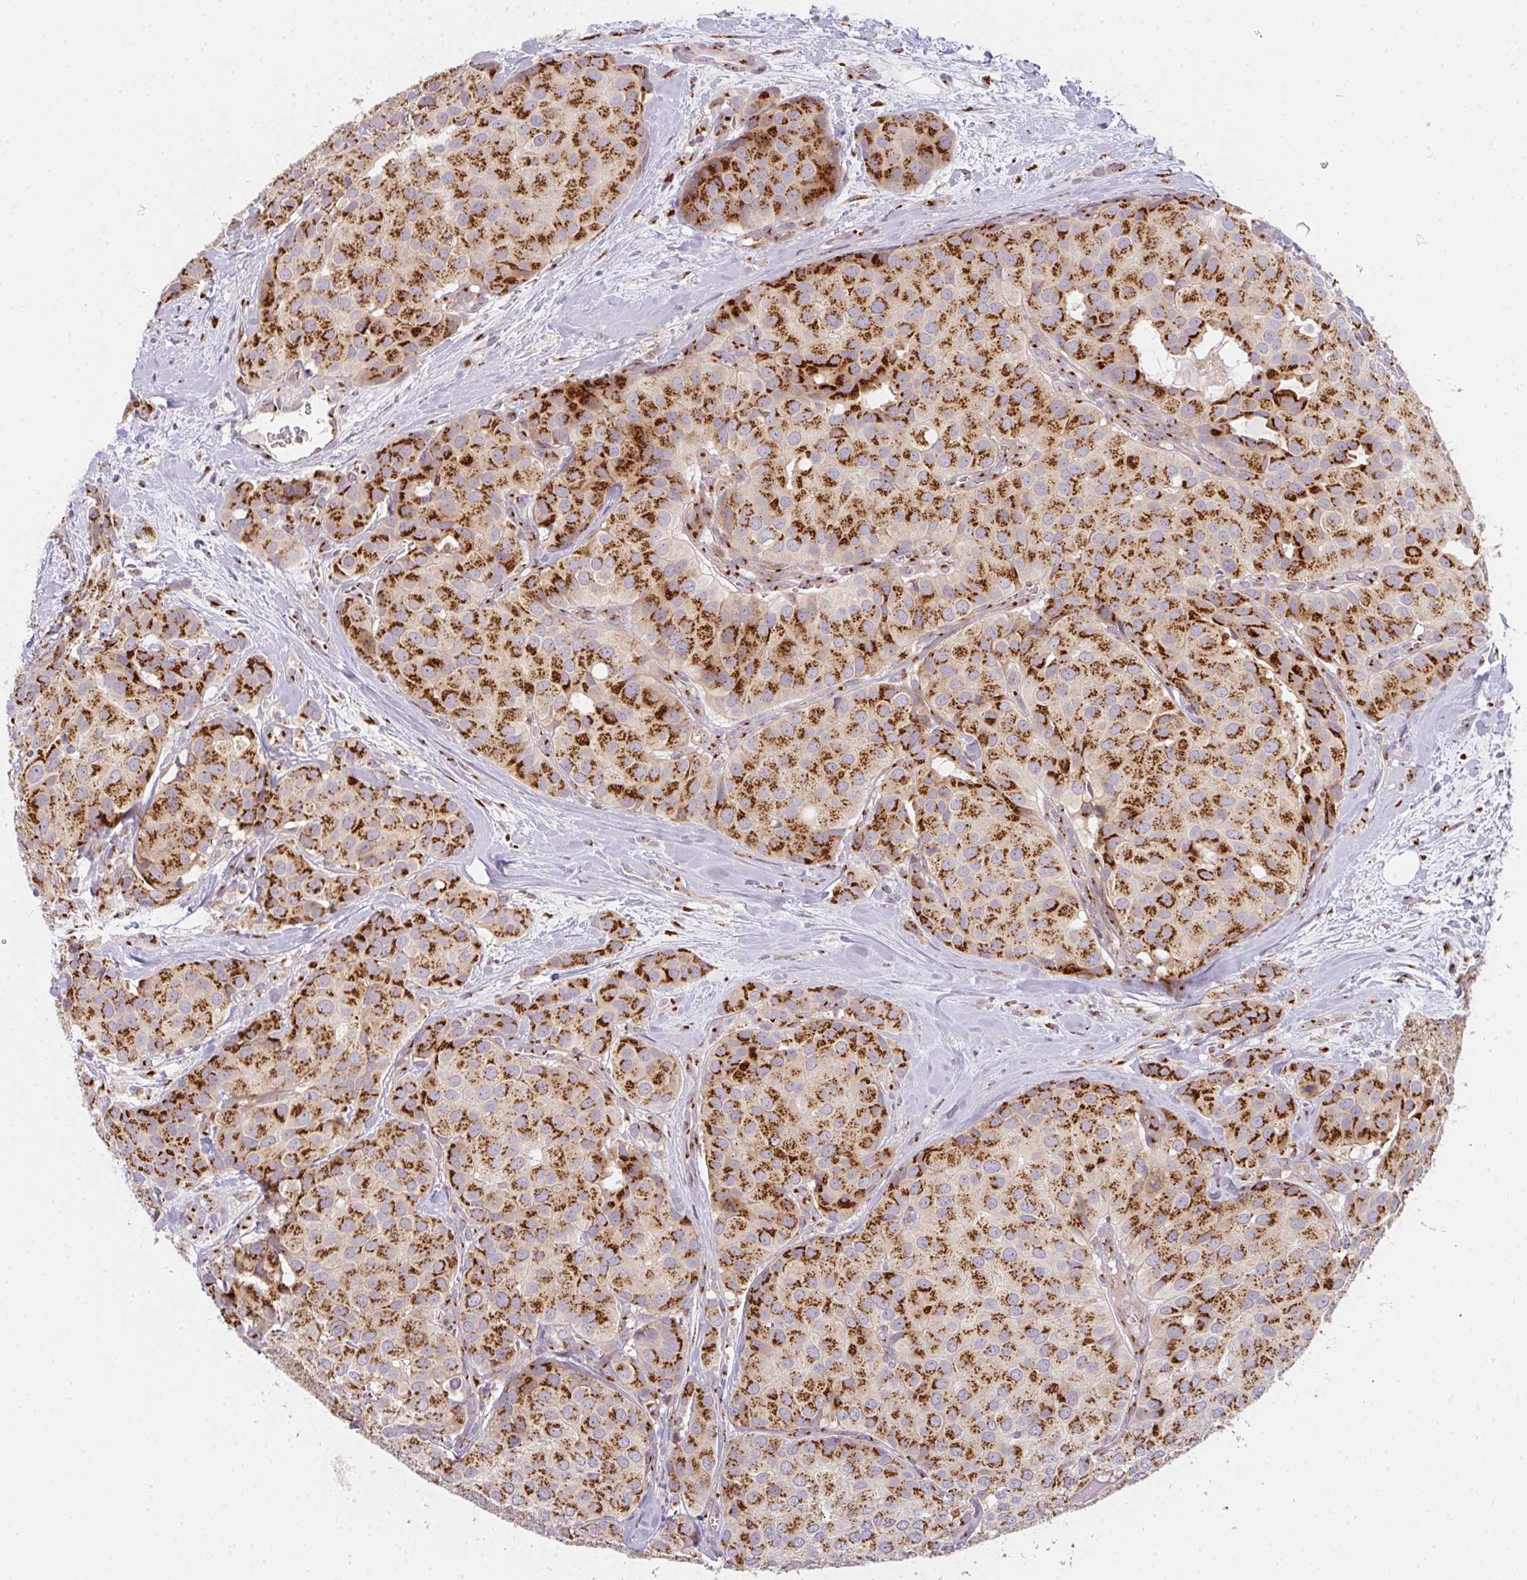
{"staining": {"intensity": "strong", "quantity": ">75%", "location": "cytoplasmic/membranous"}, "tissue": "breast cancer", "cell_type": "Tumor cells", "image_type": "cancer", "snomed": [{"axis": "morphology", "description": "Duct carcinoma"}, {"axis": "topography", "description": "Breast"}], "caption": "Strong cytoplasmic/membranous positivity is identified in approximately >75% of tumor cells in invasive ductal carcinoma (breast).", "gene": "GVQW3", "patient": {"sex": "female", "age": 70}}